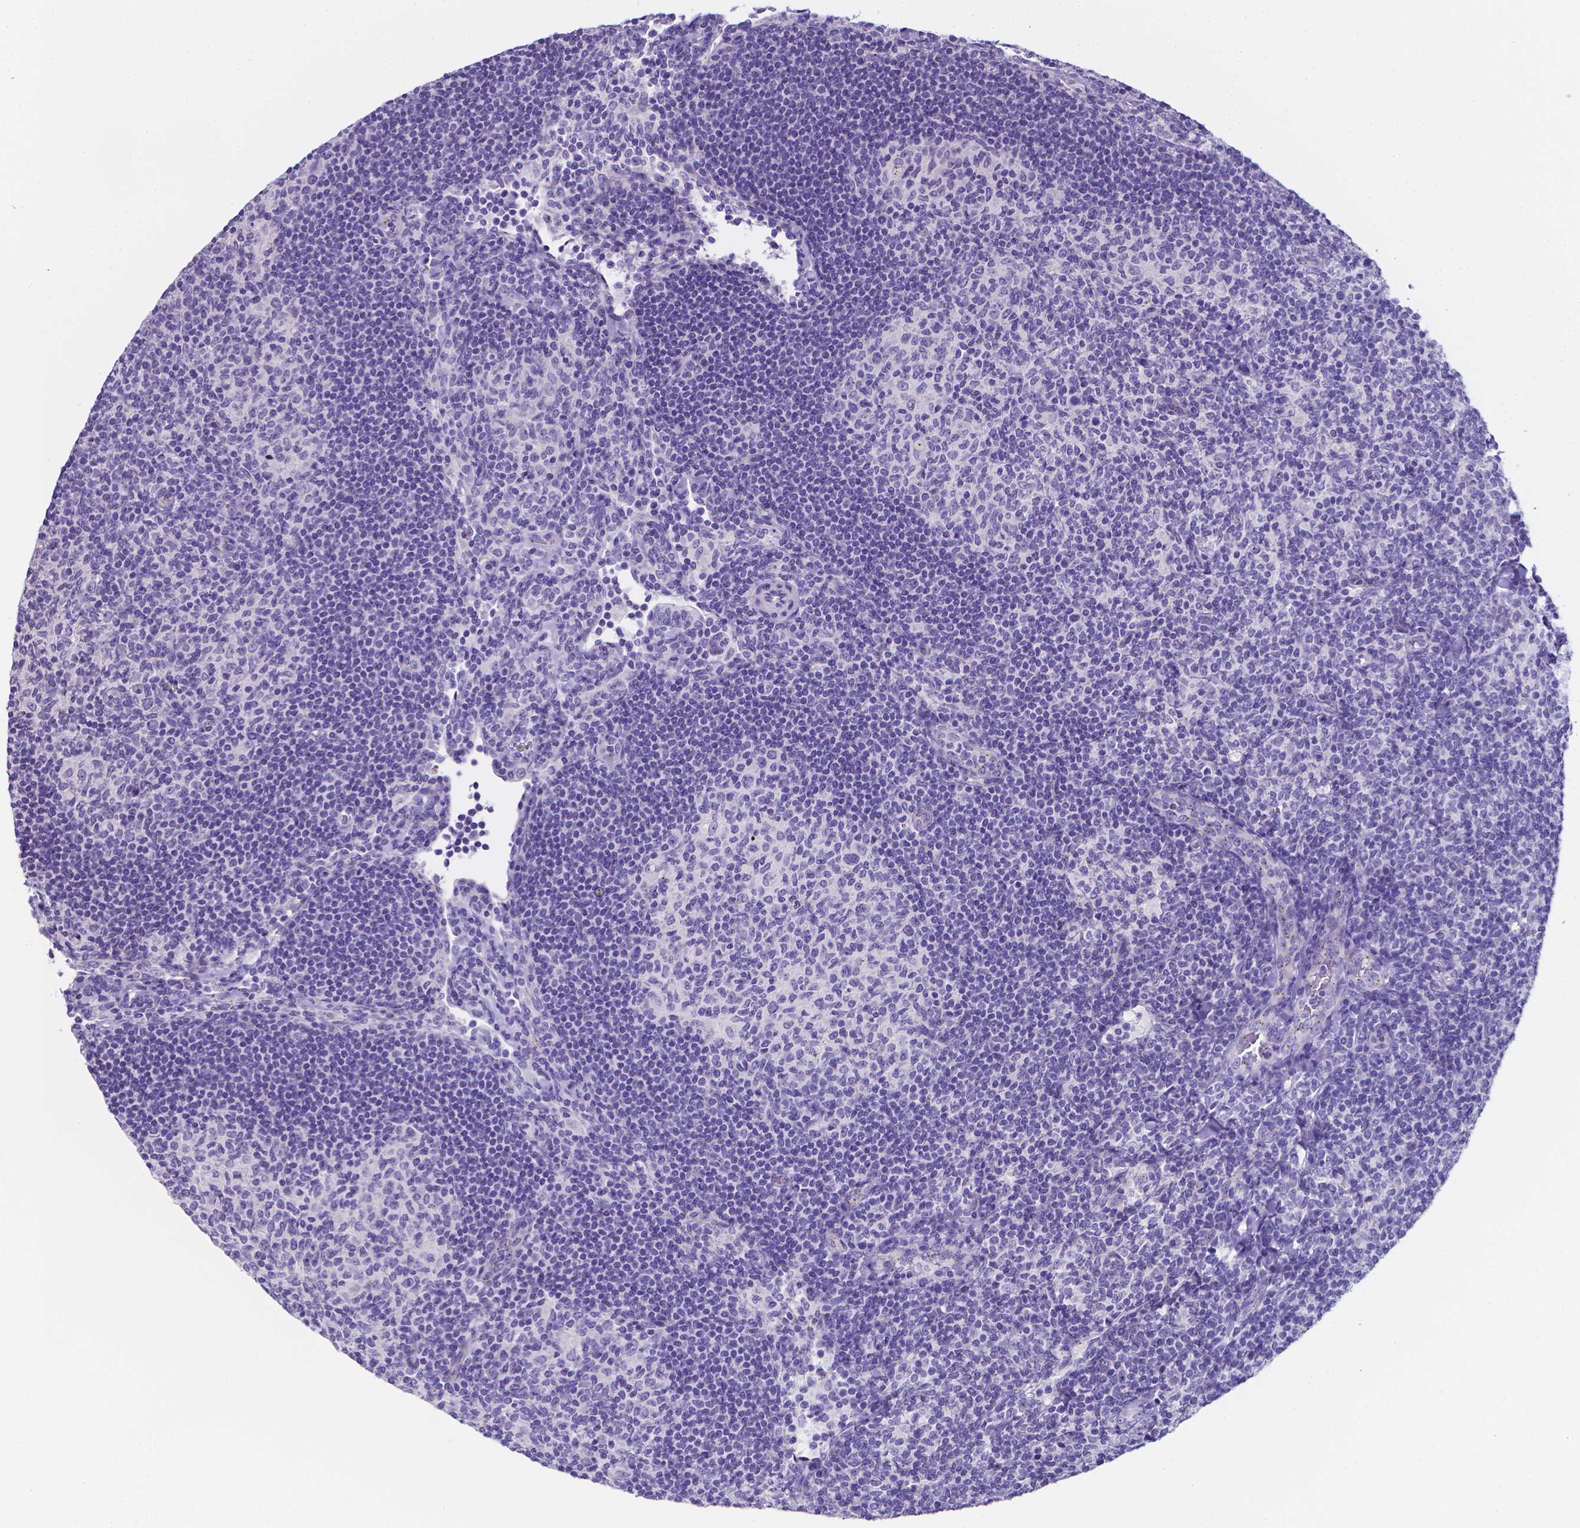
{"staining": {"intensity": "negative", "quantity": "none", "location": "none"}, "tissue": "lymphoma", "cell_type": "Tumor cells", "image_type": "cancer", "snomed": [{"axis": "morphology", "description": "Malignant lymphoma, non-Hodgkin's type, Low grade"}, {"axis": "topography", "description": "Lymph node"}], "caption": "This is an IHC micrograph of malignant lymphoma, non-Hodgkin's type (low-grade). There is no positivity in tumor cells.", "gene": "LRRC73", "patient": {"sex": "female", "age": 56}}